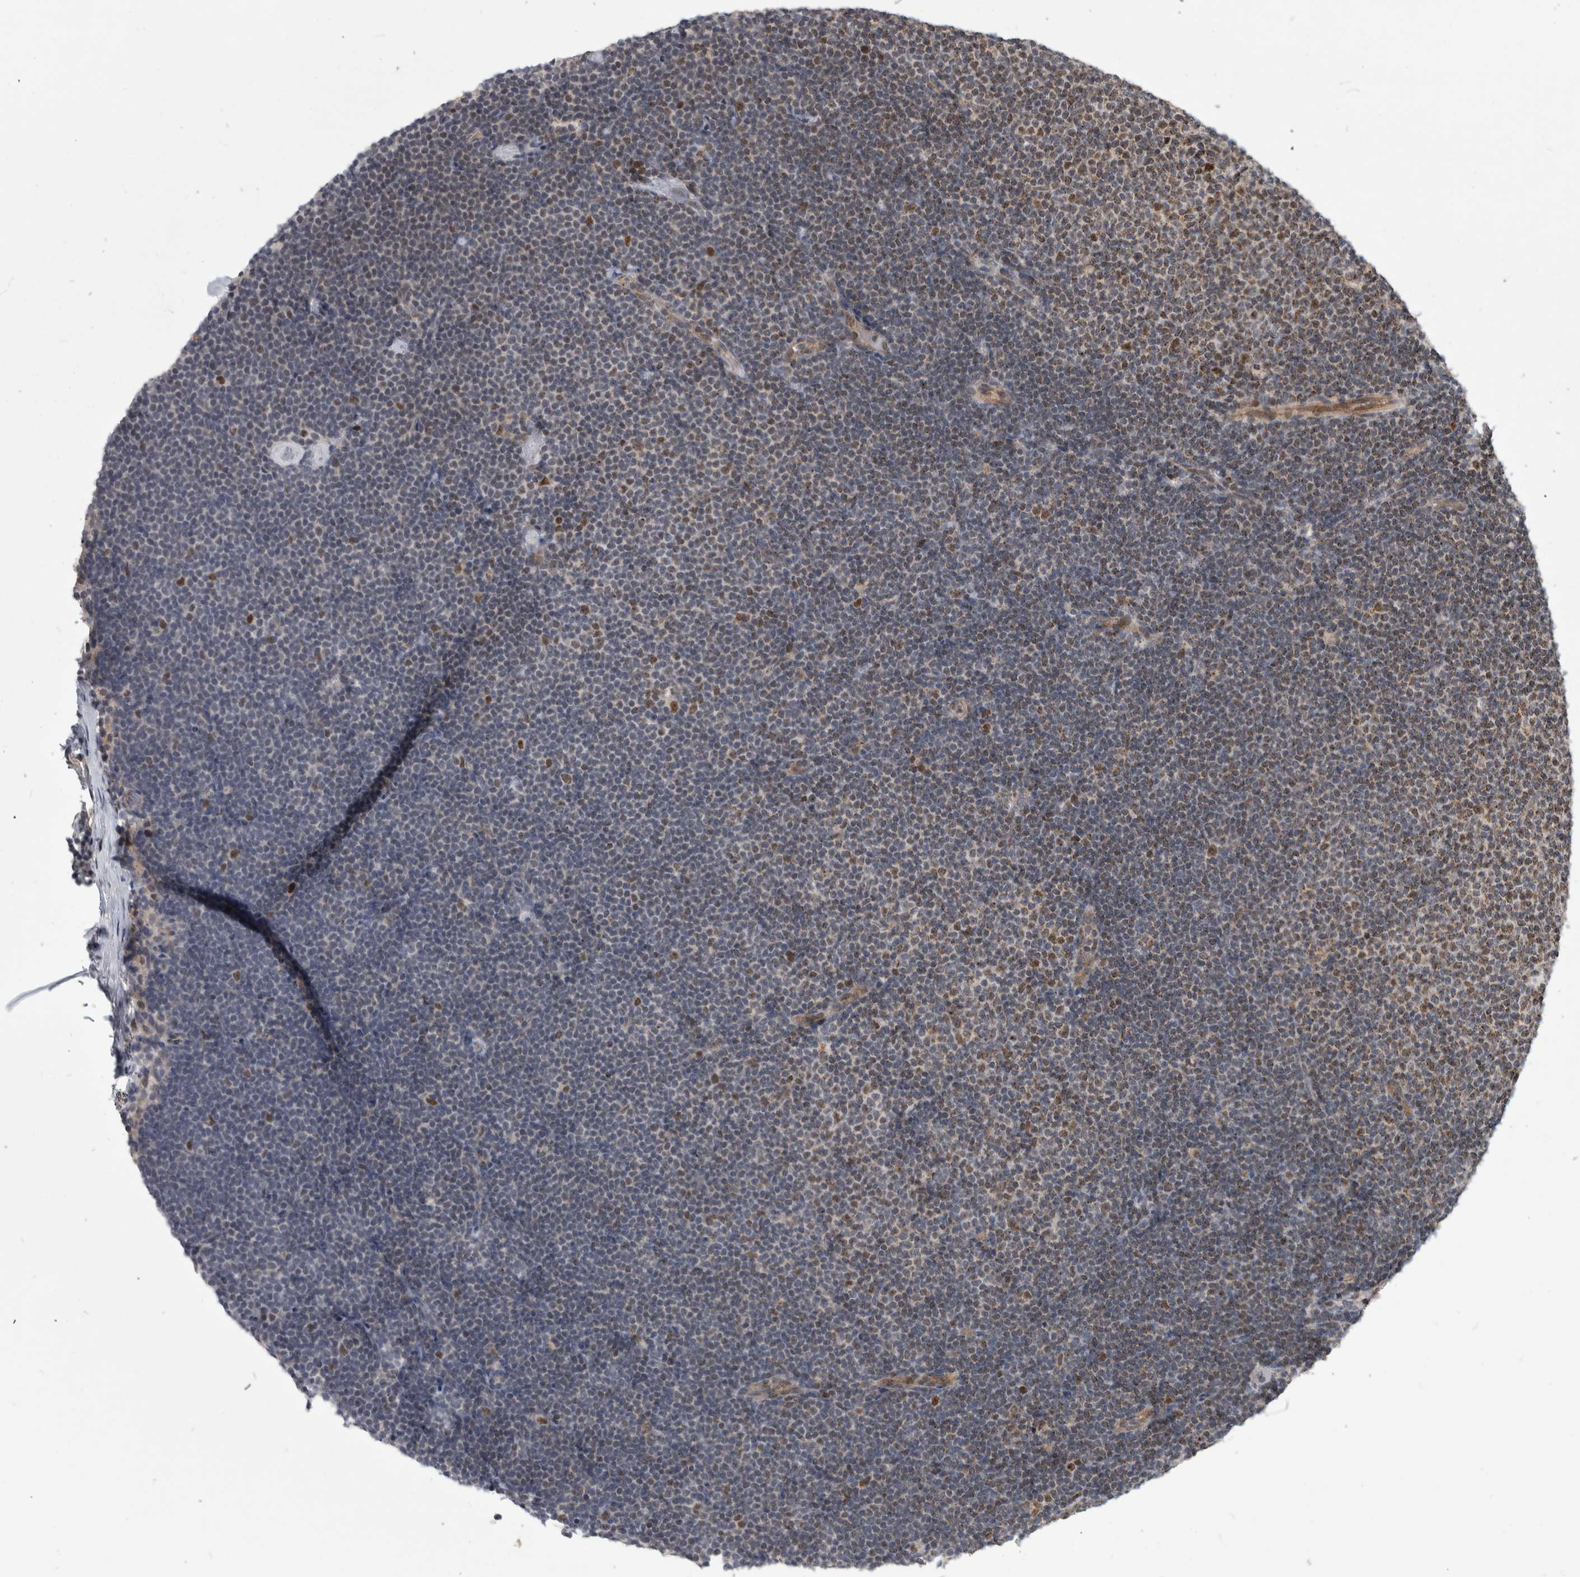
{"staining": {"intensity": "weak", "quantity": "25%-75%", "location": "cytoplasmic/membranous,nuclear"}, "tissue": "lymphoma", "cell_type": "Tumor cells", "image_type": "cancer", "snomed": [{"axis": "morphology", "description": "Malignant lymphoma, non-Hodgkin's type, Low grade"}, {"axis": "topography", "description": "Lymph node"}], "caption": "There is low levels of weak cytoplasmic/membranous and nuclear positivity in tumor cells of malignant lymphoma, non-Hodgkin's type (low-grade), as demonstrated by immunohistochemical staining (brown color).", "gene": "MSL1", "patient": {"sex": "female", "age": 53}}